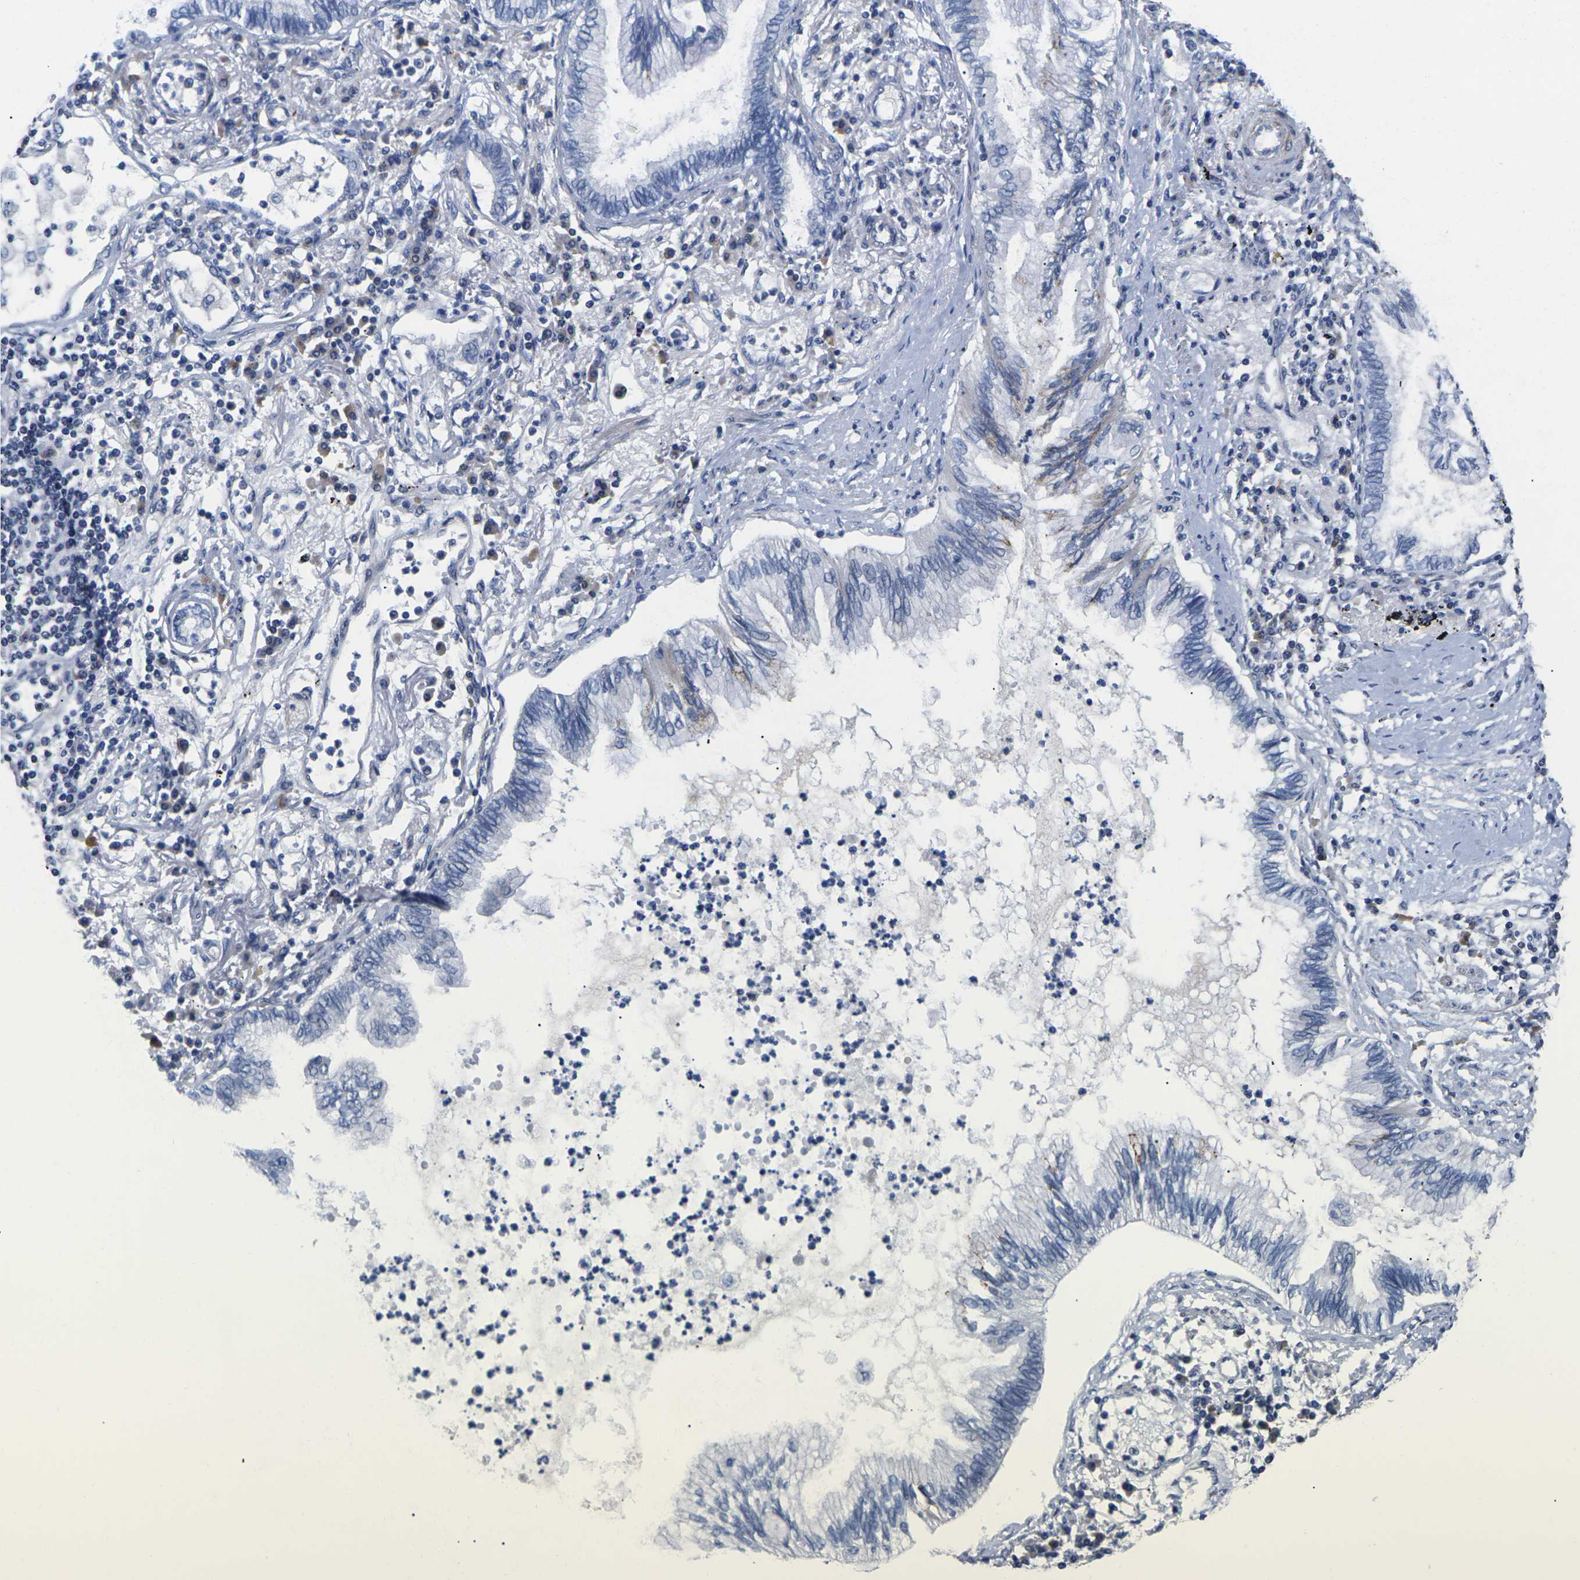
{"staining": {"intensity": "negative", "quantity": "none", "location": "none"}, "tissue": "lung cancer", "cell_type": "Tumor cells", "image_type": "cancer", "snomed": [{"axis": "morphology", "description": "Normal tissue, NOS"}, {"axis": "morphology", "description": "Adenocarcinoma, NOS"}, {"axis": "topography", "description": "Bronchus"}, {"axis": "topography", "description": "Lung"}], "caption": "Tumor cells are negative for protein expression in human lung cancer (adenocarcinoma).", "gene": "ST6GAL2", "patient": {"sex": "female", "age": 70}}